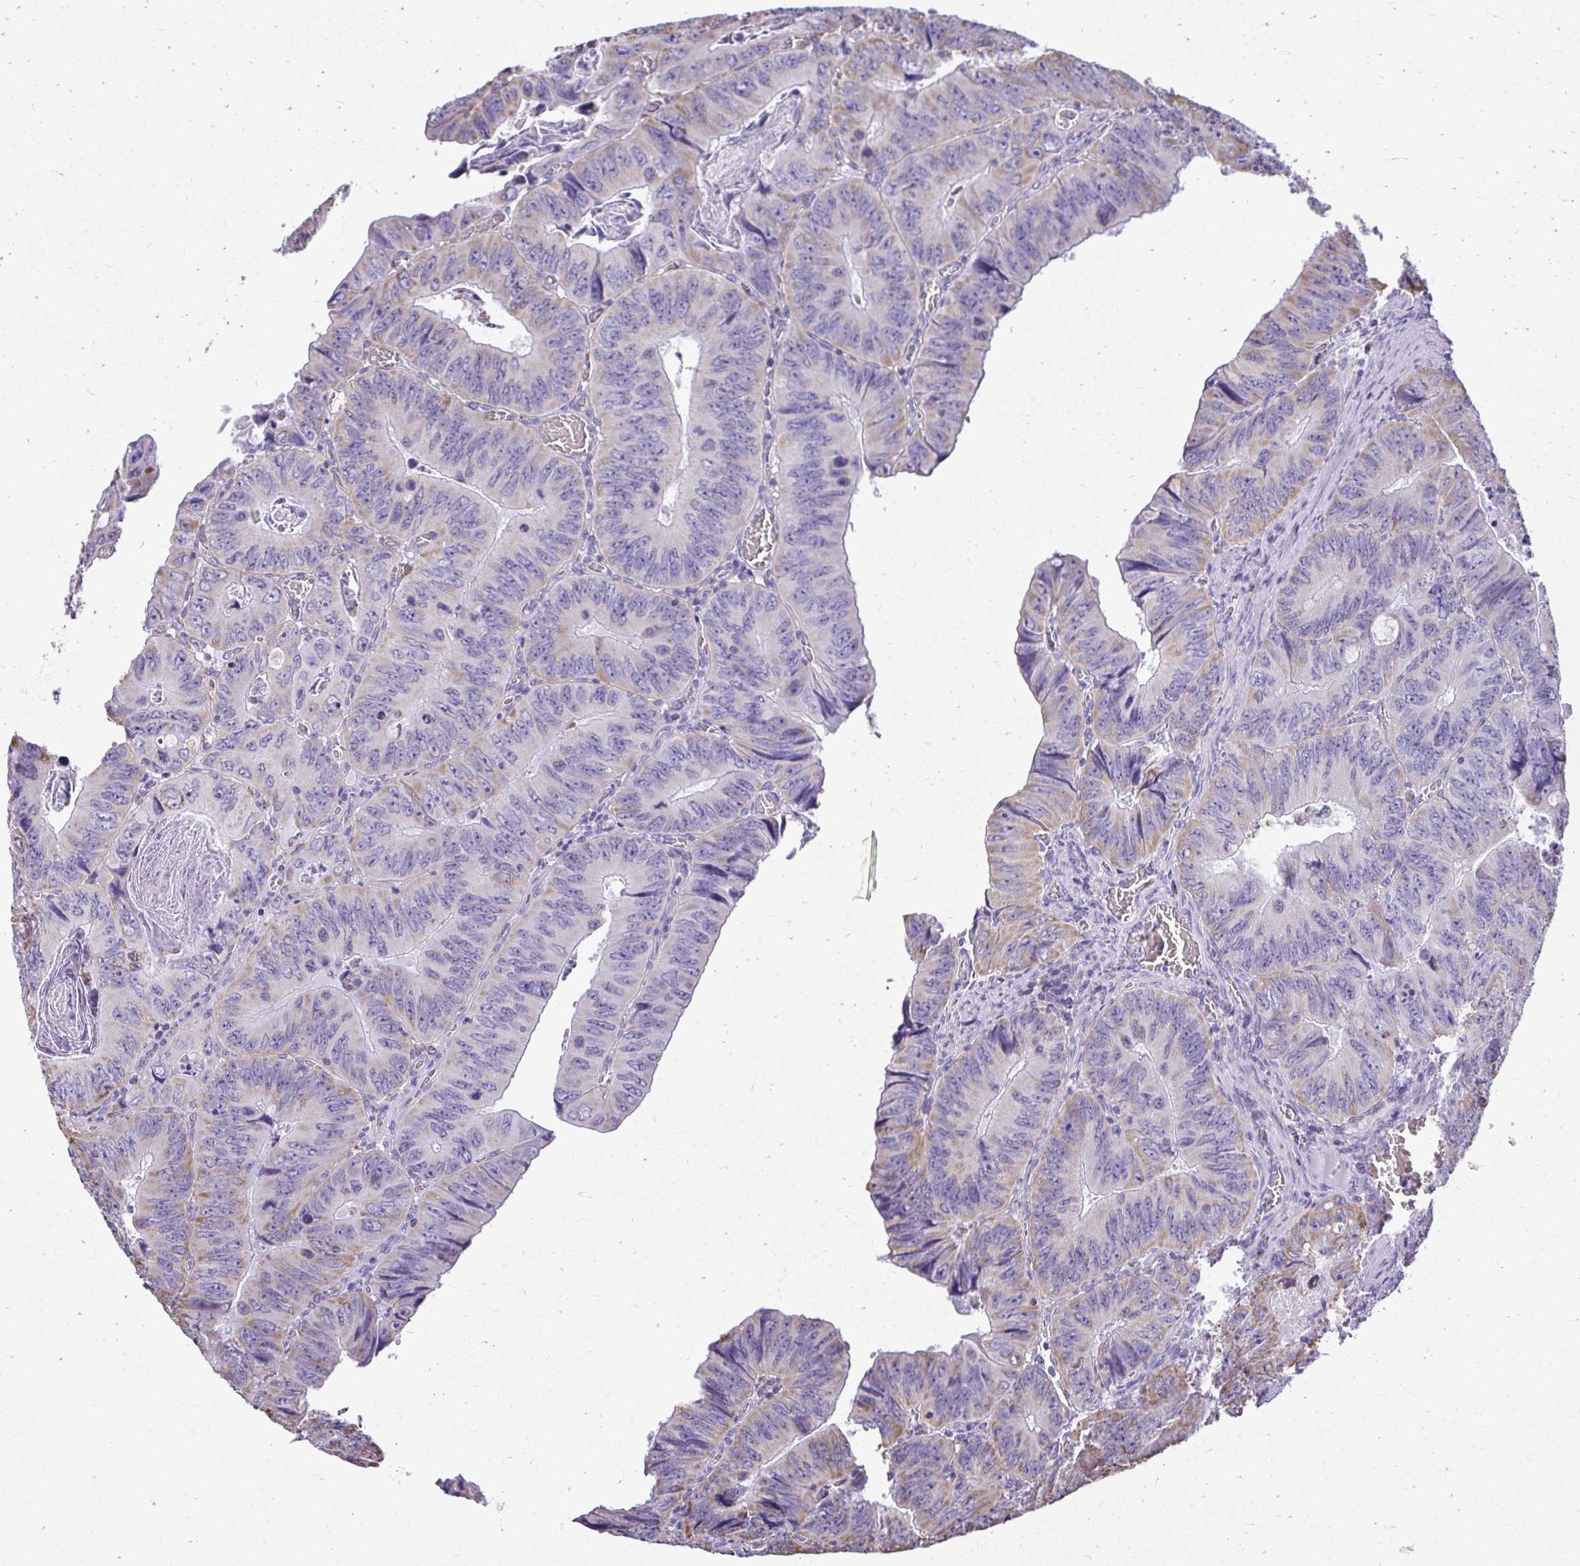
{"staining": {"intensity": "weak", "quantity": "25%-75%", "location": "cytoplasmic/membranous"}, "tissue": "colorectal cancer", "cell_type": "Tumor cells", "image_type": "cancer", "snomed": [{"axis": "morphology", "description": "Adenocarcinoma, NOS"}, {"axis": "topography", "description": "Colon"}], "caption": "Approximately 25%-75% of tumor cells in colorectal cancer display weak cytoplasmic/membranous protein staining as visualized by brown immunohistochemical staining.", "gene": "MPZL2", "patient": {"sex": "female", "age": 84}}